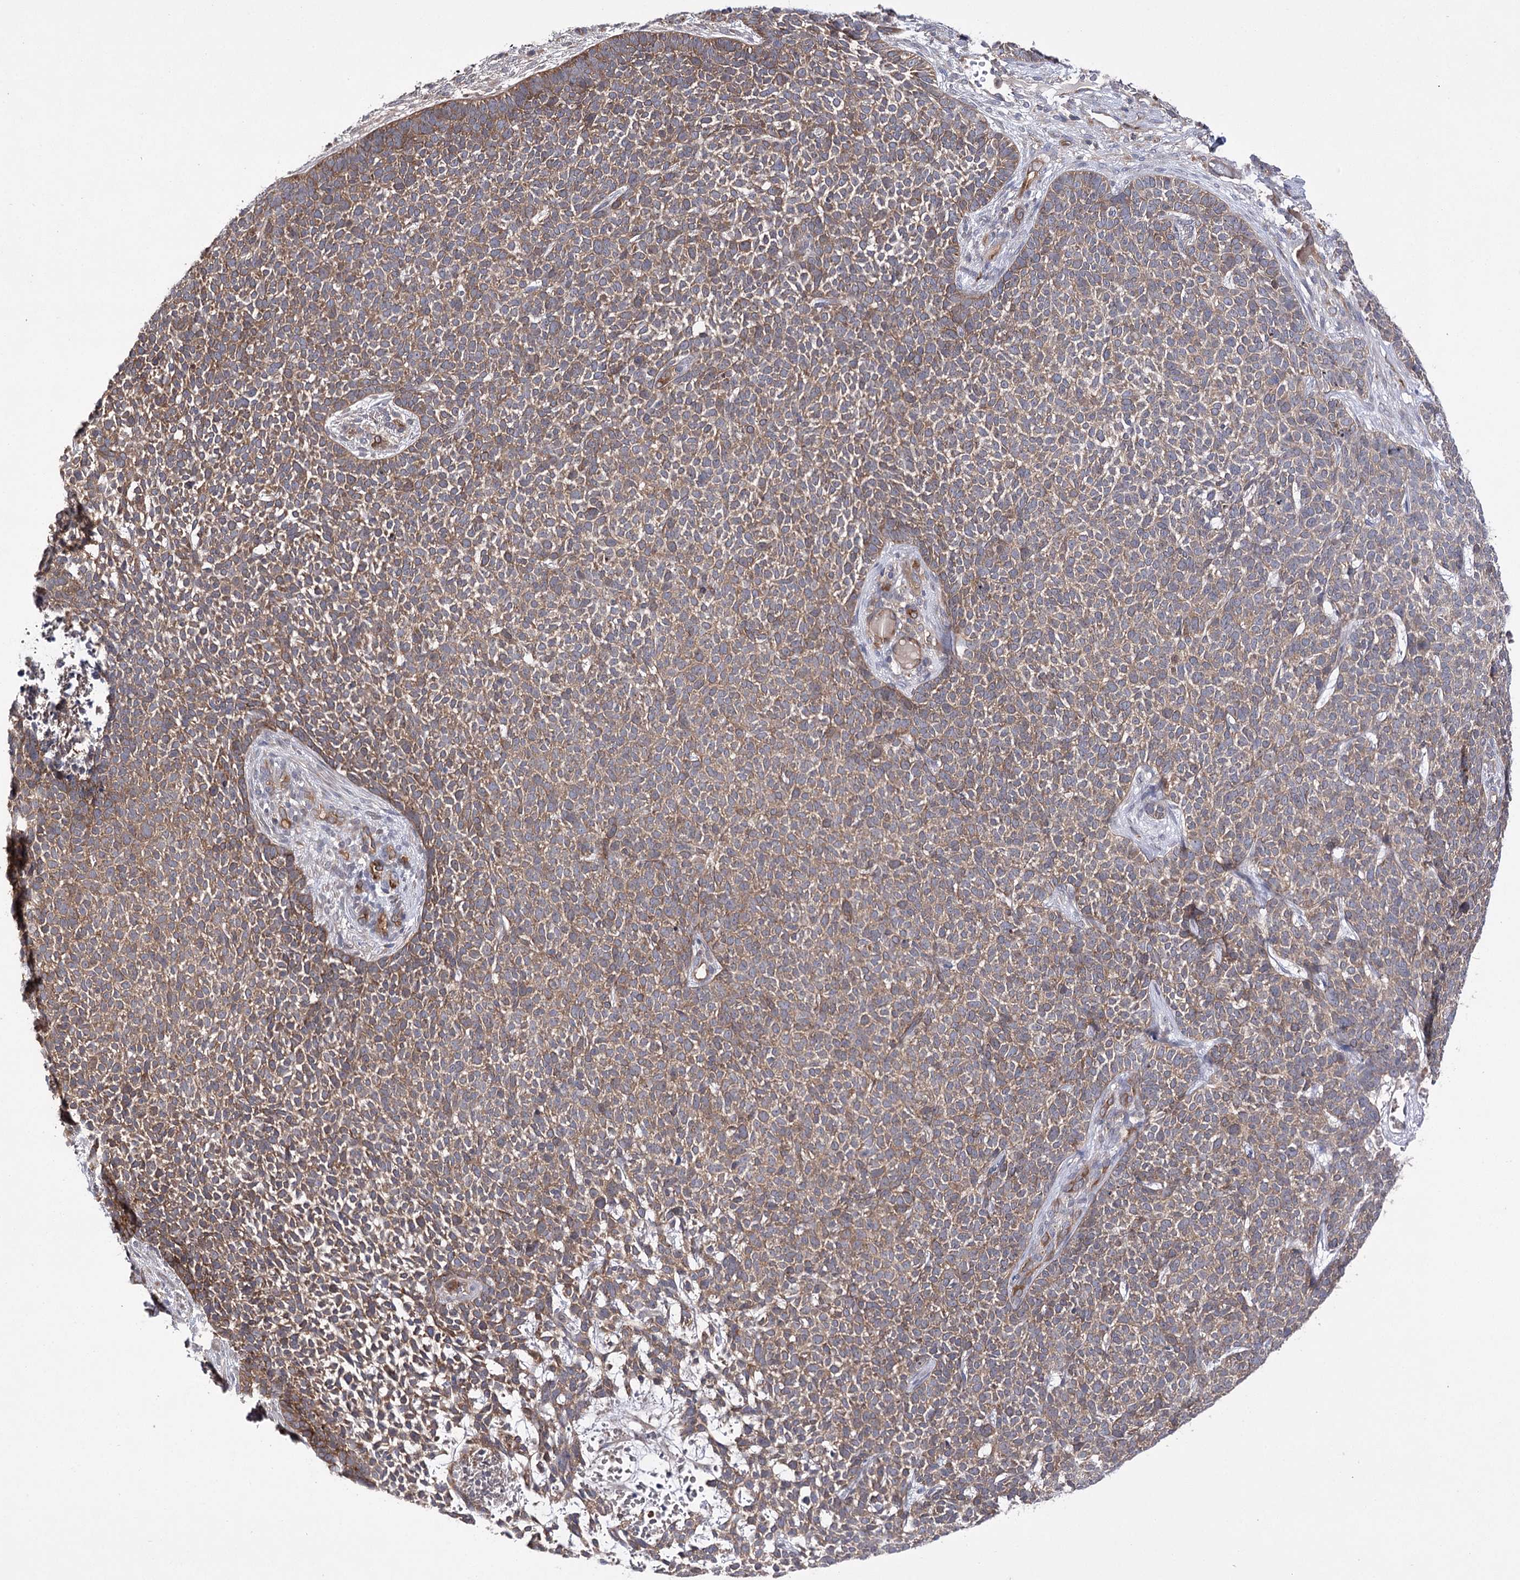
{"staining": {"intensity": "moderate", "quantity": ">75%", "location": "cytoplasmic/membranous"}, "tissue": "skin cancer", "cell_type": "Tumor cells", "image_type": "cancer", "snomed": [{"axis": "morphology", "description": "Basal cell carcinoma"}, {"axis": "topography", "description": "Skin"}], "caption": "DAB immunohistochemical staining of human skin cancer demonstrates moderate cytoplasmic/membranous protein expression in about >75% of tumor cells. The protein of interest is shown in brown color, while the nuclei are stained blue.", "gene": "BCR", "patient": {"sex": "female", "age": 84}}